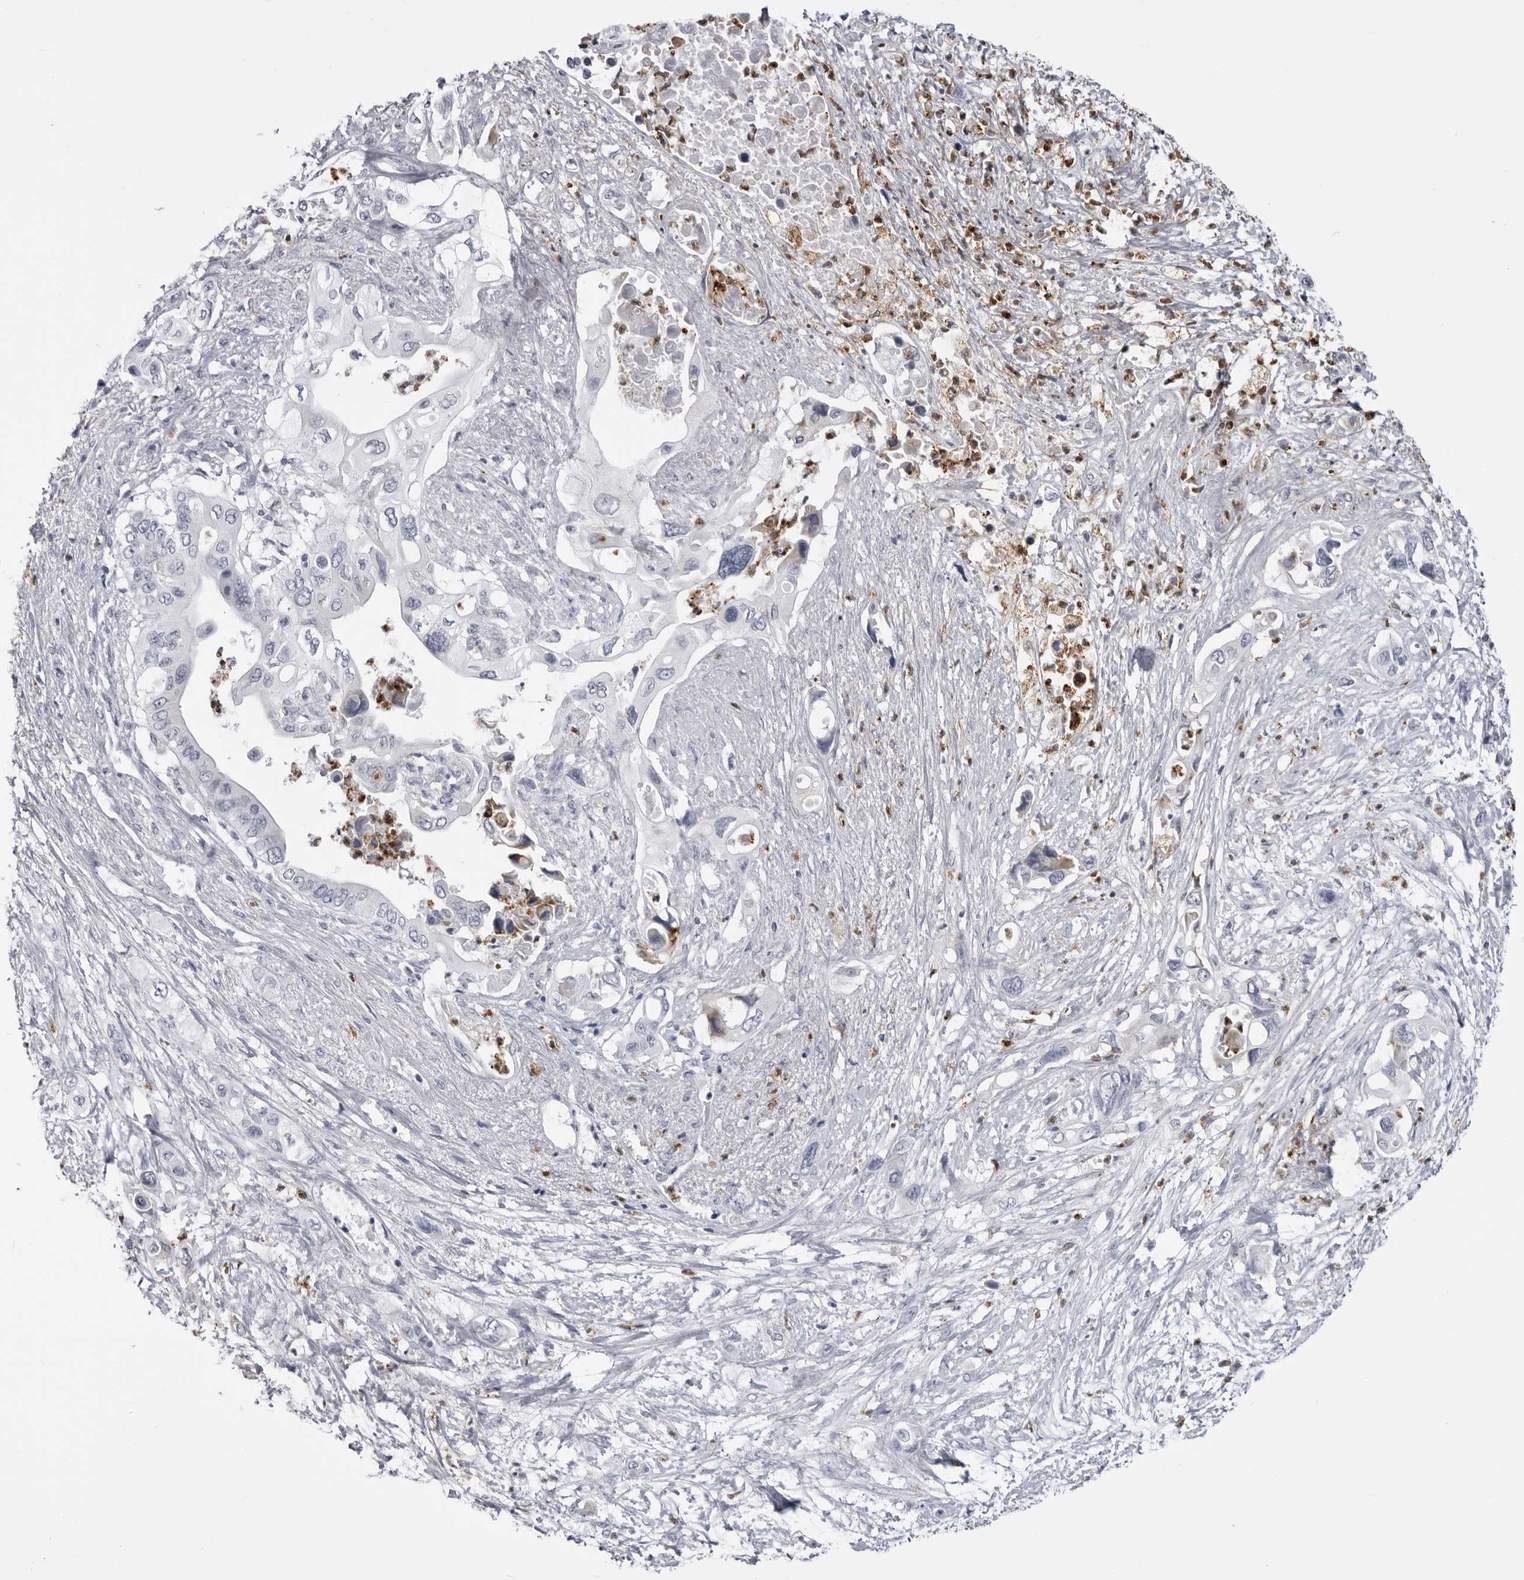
{"staining": {"intensity": "negative", "quantity": "none", "location": "none"}, "tissue": "pancreatic cancer", "cell_type": "Tumor cells", "image_type": "cancer", "snomed": [{"axis": "morphology", "description": "Adenocarcinoma, NOS"}, {"axis": "topography", "description": "Pancreas"}], "caption": "Tumor cells are negative for brown protein staining in pancreatic cancer.", "gene": "STAP2", "patient": {"sex": "male", "age": 66}}